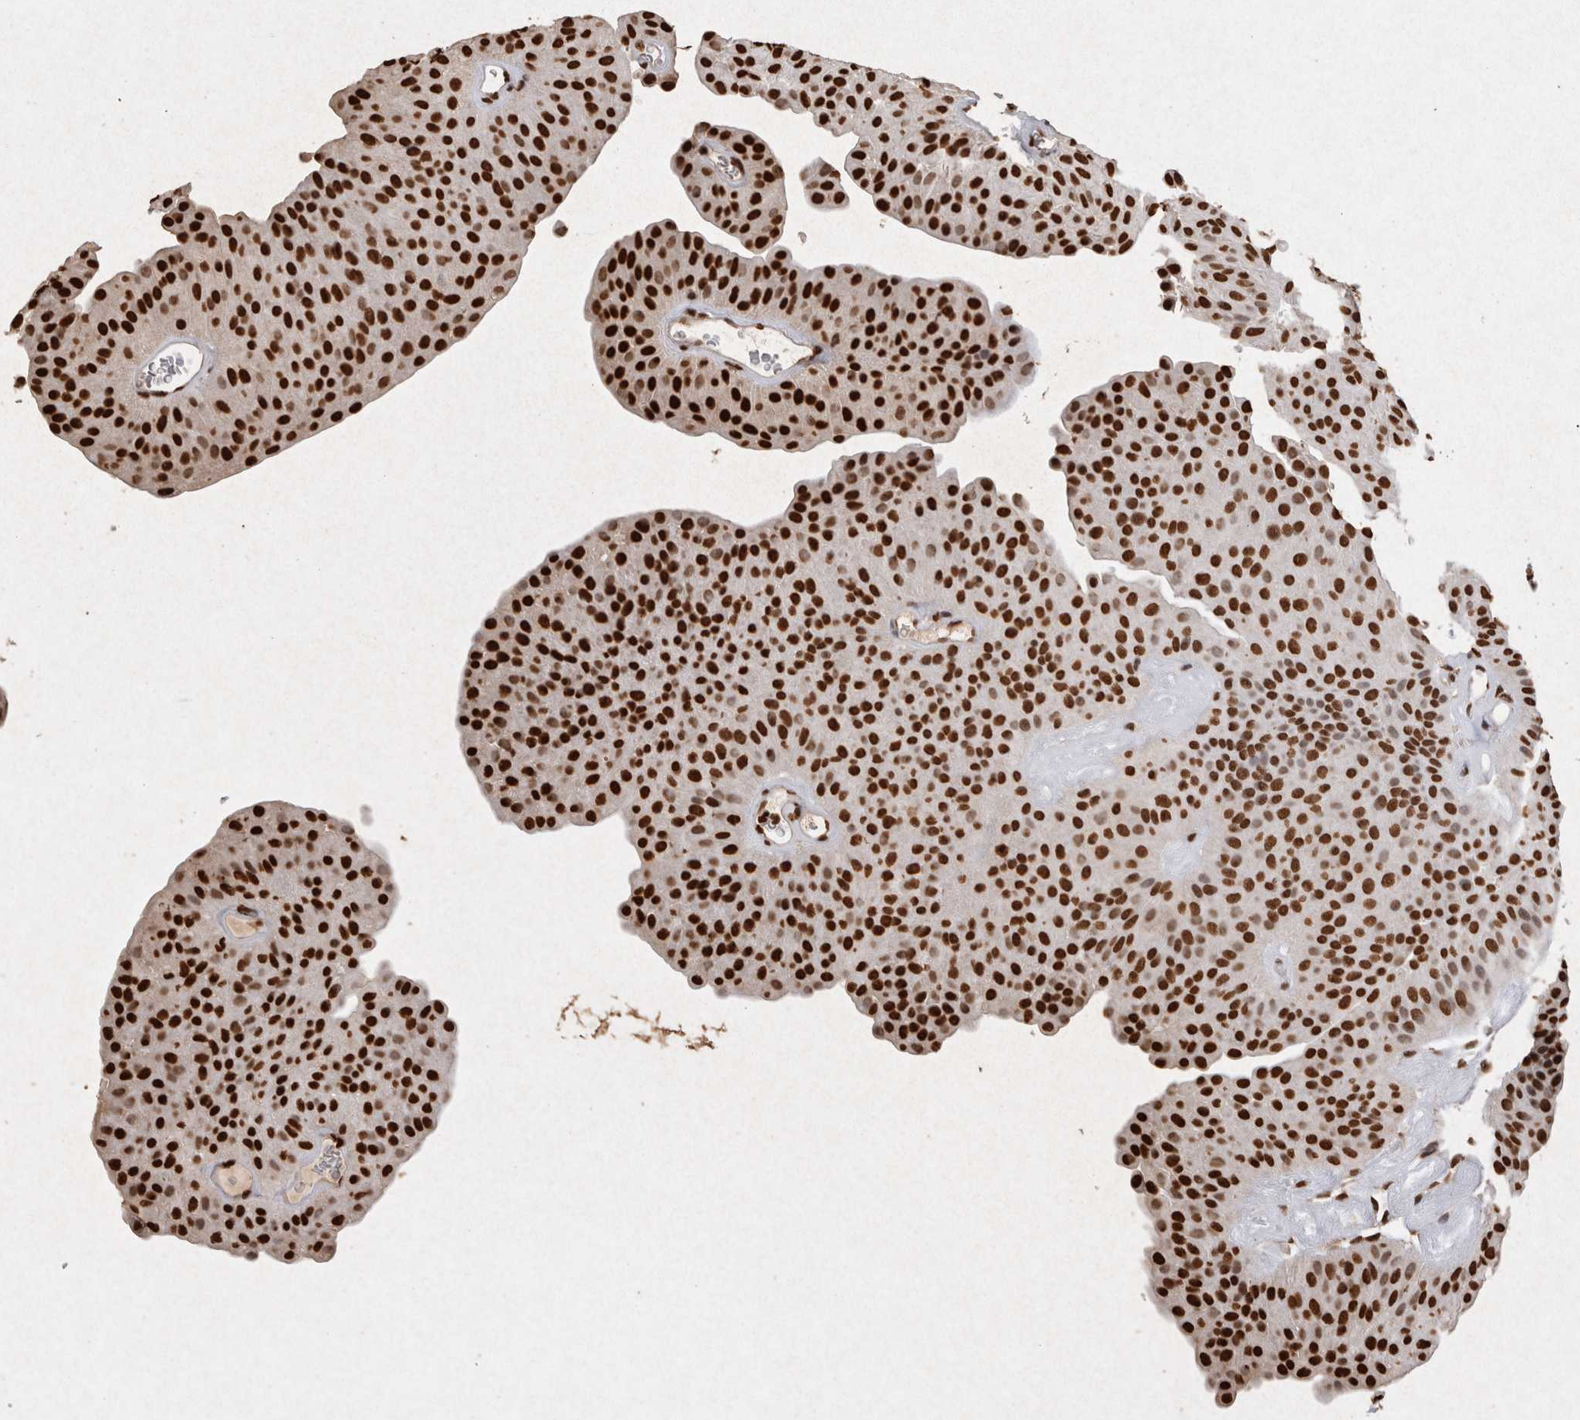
{"staining": {"intensity": "strong", "quantity": ">75%", "location": "nuclear"}, "tissue": "urothelial cancer", "cell_type": "Tumor cells", "image_type": "cancer", "snomed": [{"axis": "morphology", "description": "Urothelial carcinoma, Low grade"}, {"axis": "topography", "description": "Urinary bladder"}], "caption": "Tumor cells demonstrate high levels of strong nuclear positivity in approximately >75% of cells in urothelial carcinoma (low-grade). The protein of interest is stained brown, and the nuclei are stained in blue (DAB (3,3'-diaminobenzidine) IHC with brightfield microscopy, high magnification).", "gene": "HDGF", "patient": {"sex": "female", "age": 60}}